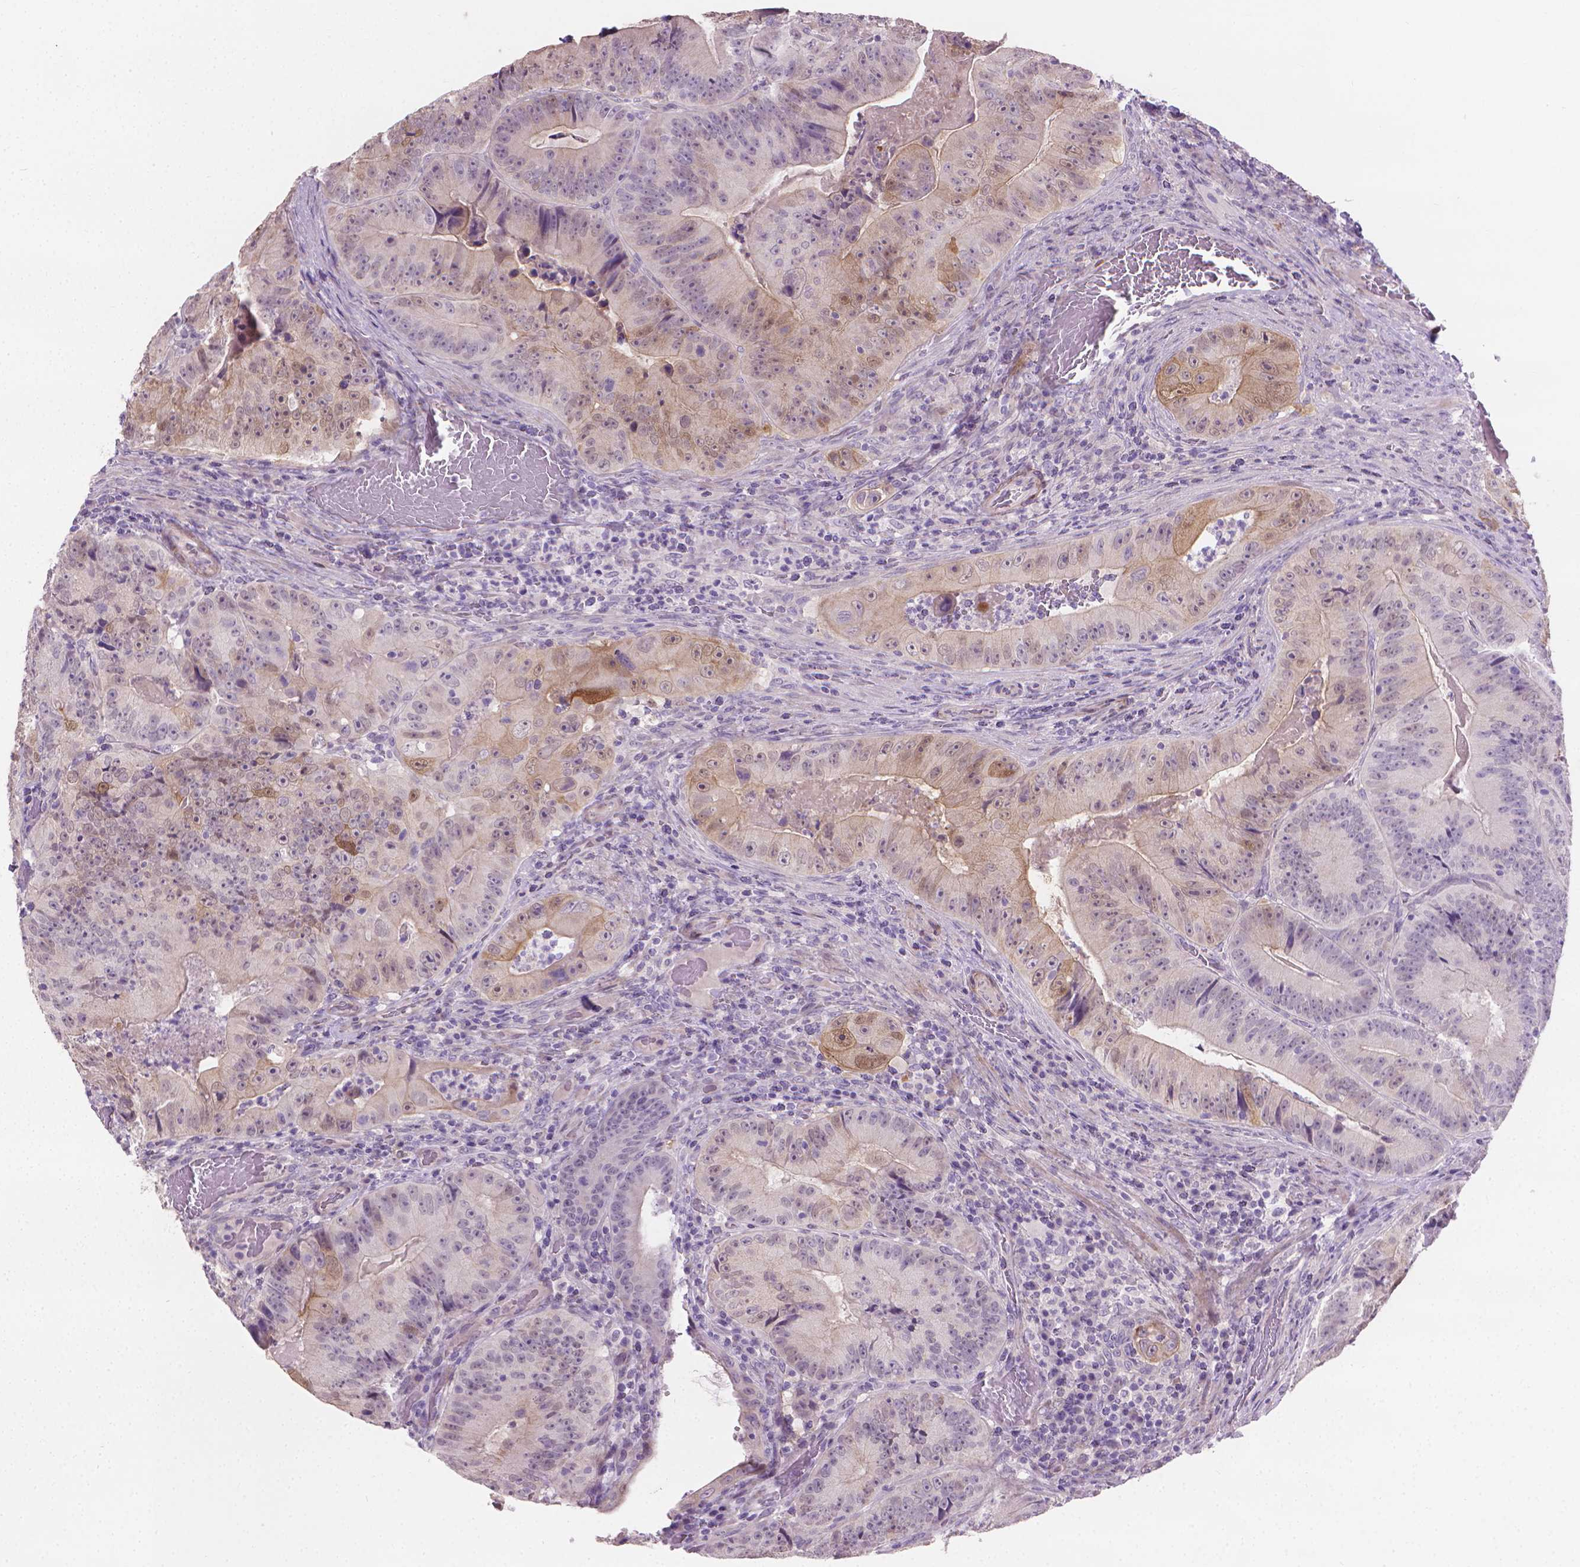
{"staining": {"intensity": "weak", "quantity": "<25%", "location": "cytoplasmic/membranous"}, "tissue": "colorectal cancer", "cell_type": "Tumor cells", "image_type": "cancer", "snomed": [{"axis": "morphology", "description": "Adenocarcinoma, NOS"}, {"axis": "topography", "description": "Colon"}], "caption": "Histopathology image shows no protein staining in tumor cells of colorectal adenocarcinoma tissue.", "gene": "GSDMA", "patient": {"sex": "female", "age": 86}}